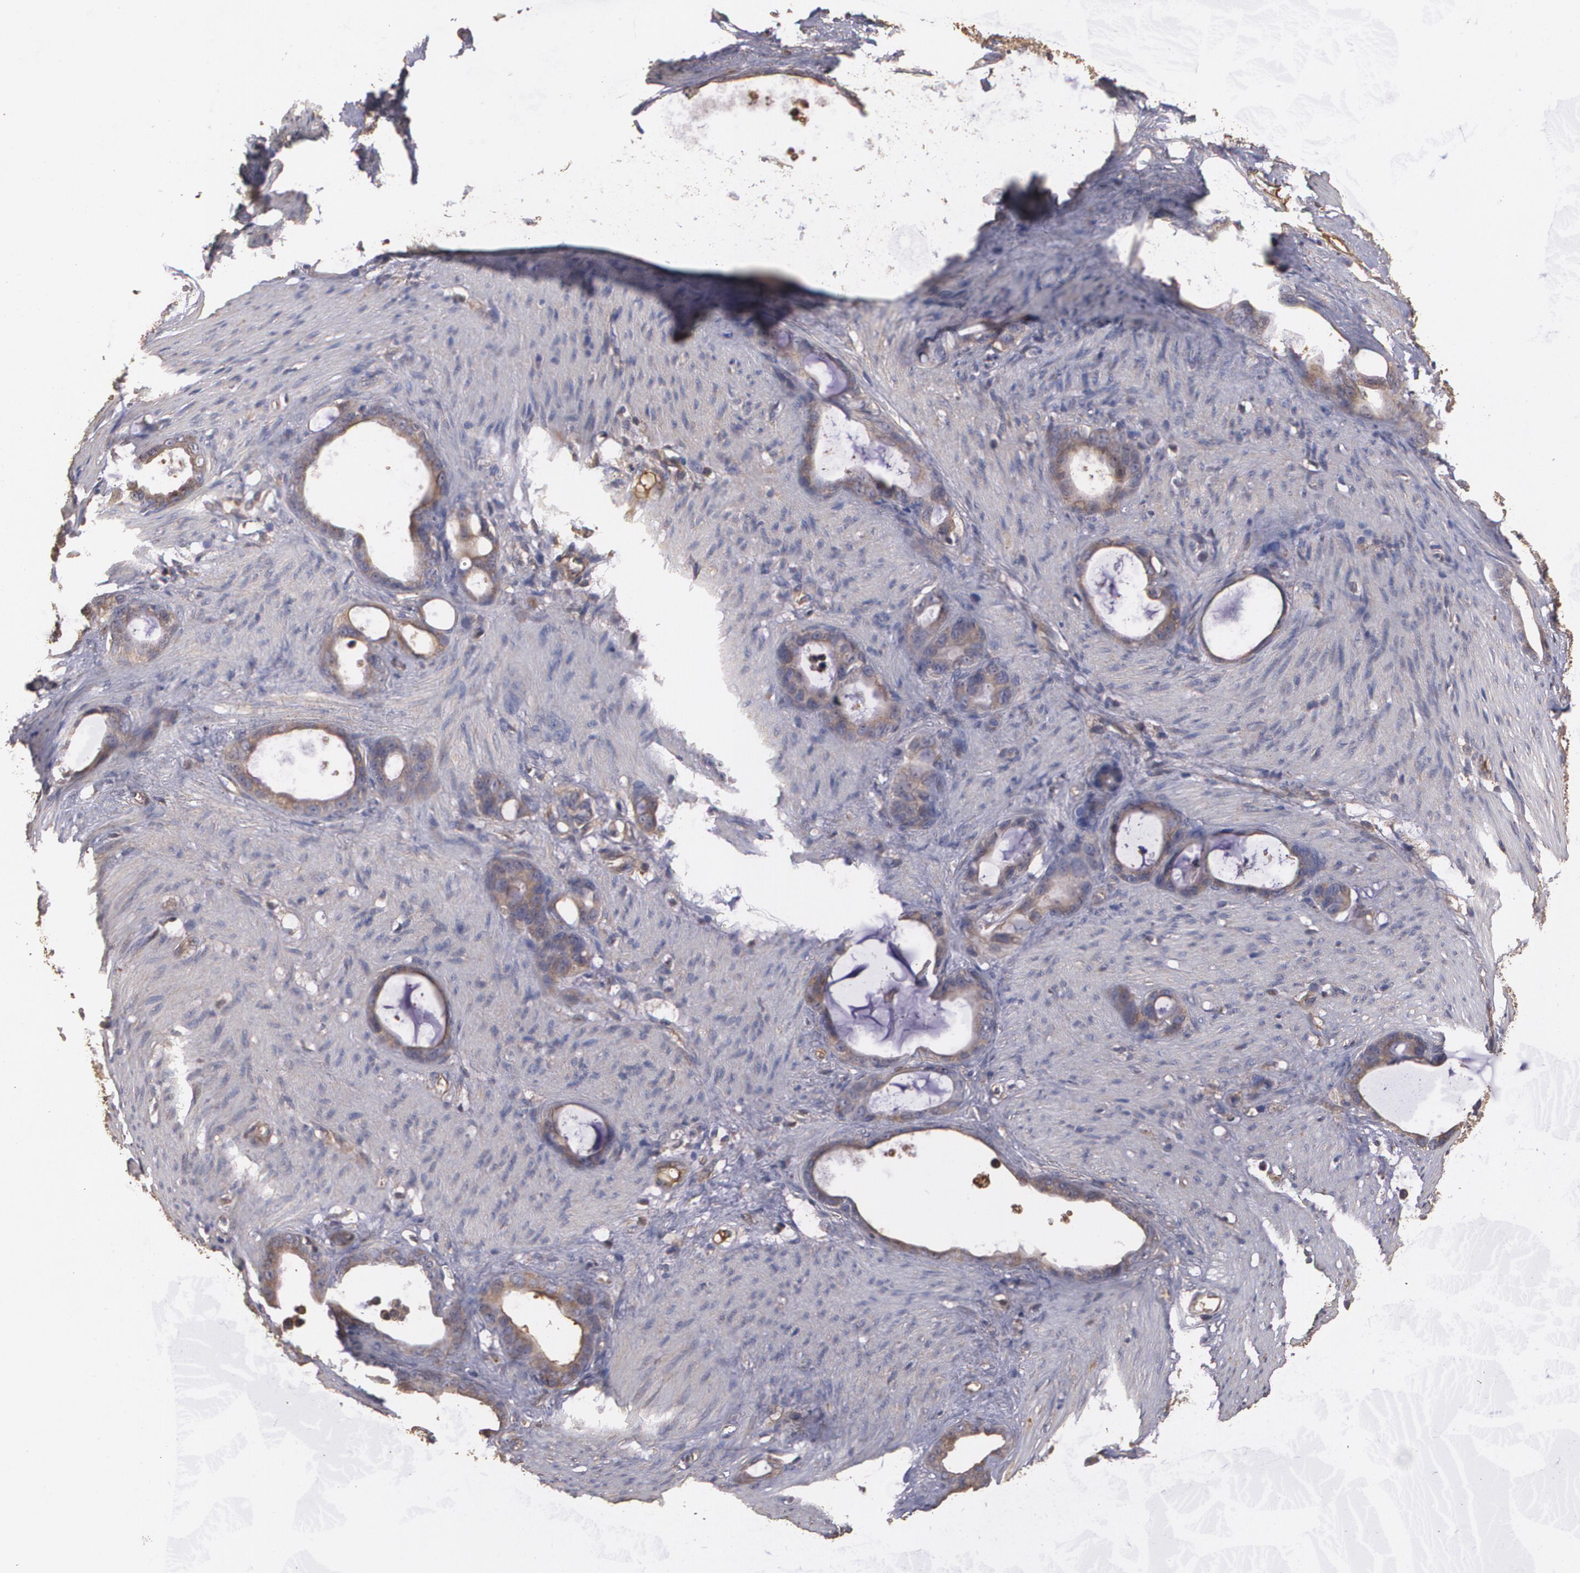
{"staining": {"intensity": "weak", "quantity": ">75%", "location": "cytoplasmic/membranous"}, "tissue": "stomach cancer", "cell_type": "Tumor cells", "image_type": "cancer", "snomed": [{"axis": "morphology", "description": "Adenocarcinoma, NOS"}, {"axis": "topography", "description": "Stomach"}], "caption": "The image displays immunohistochemical staining of stomach cancer (adenocarcinoma). There is weak cytoplasmic/membranous positivity is present in approximately >75% of tumor cells.", "gene": "PON1", "patient": {"sex": "female", "age": 75}}